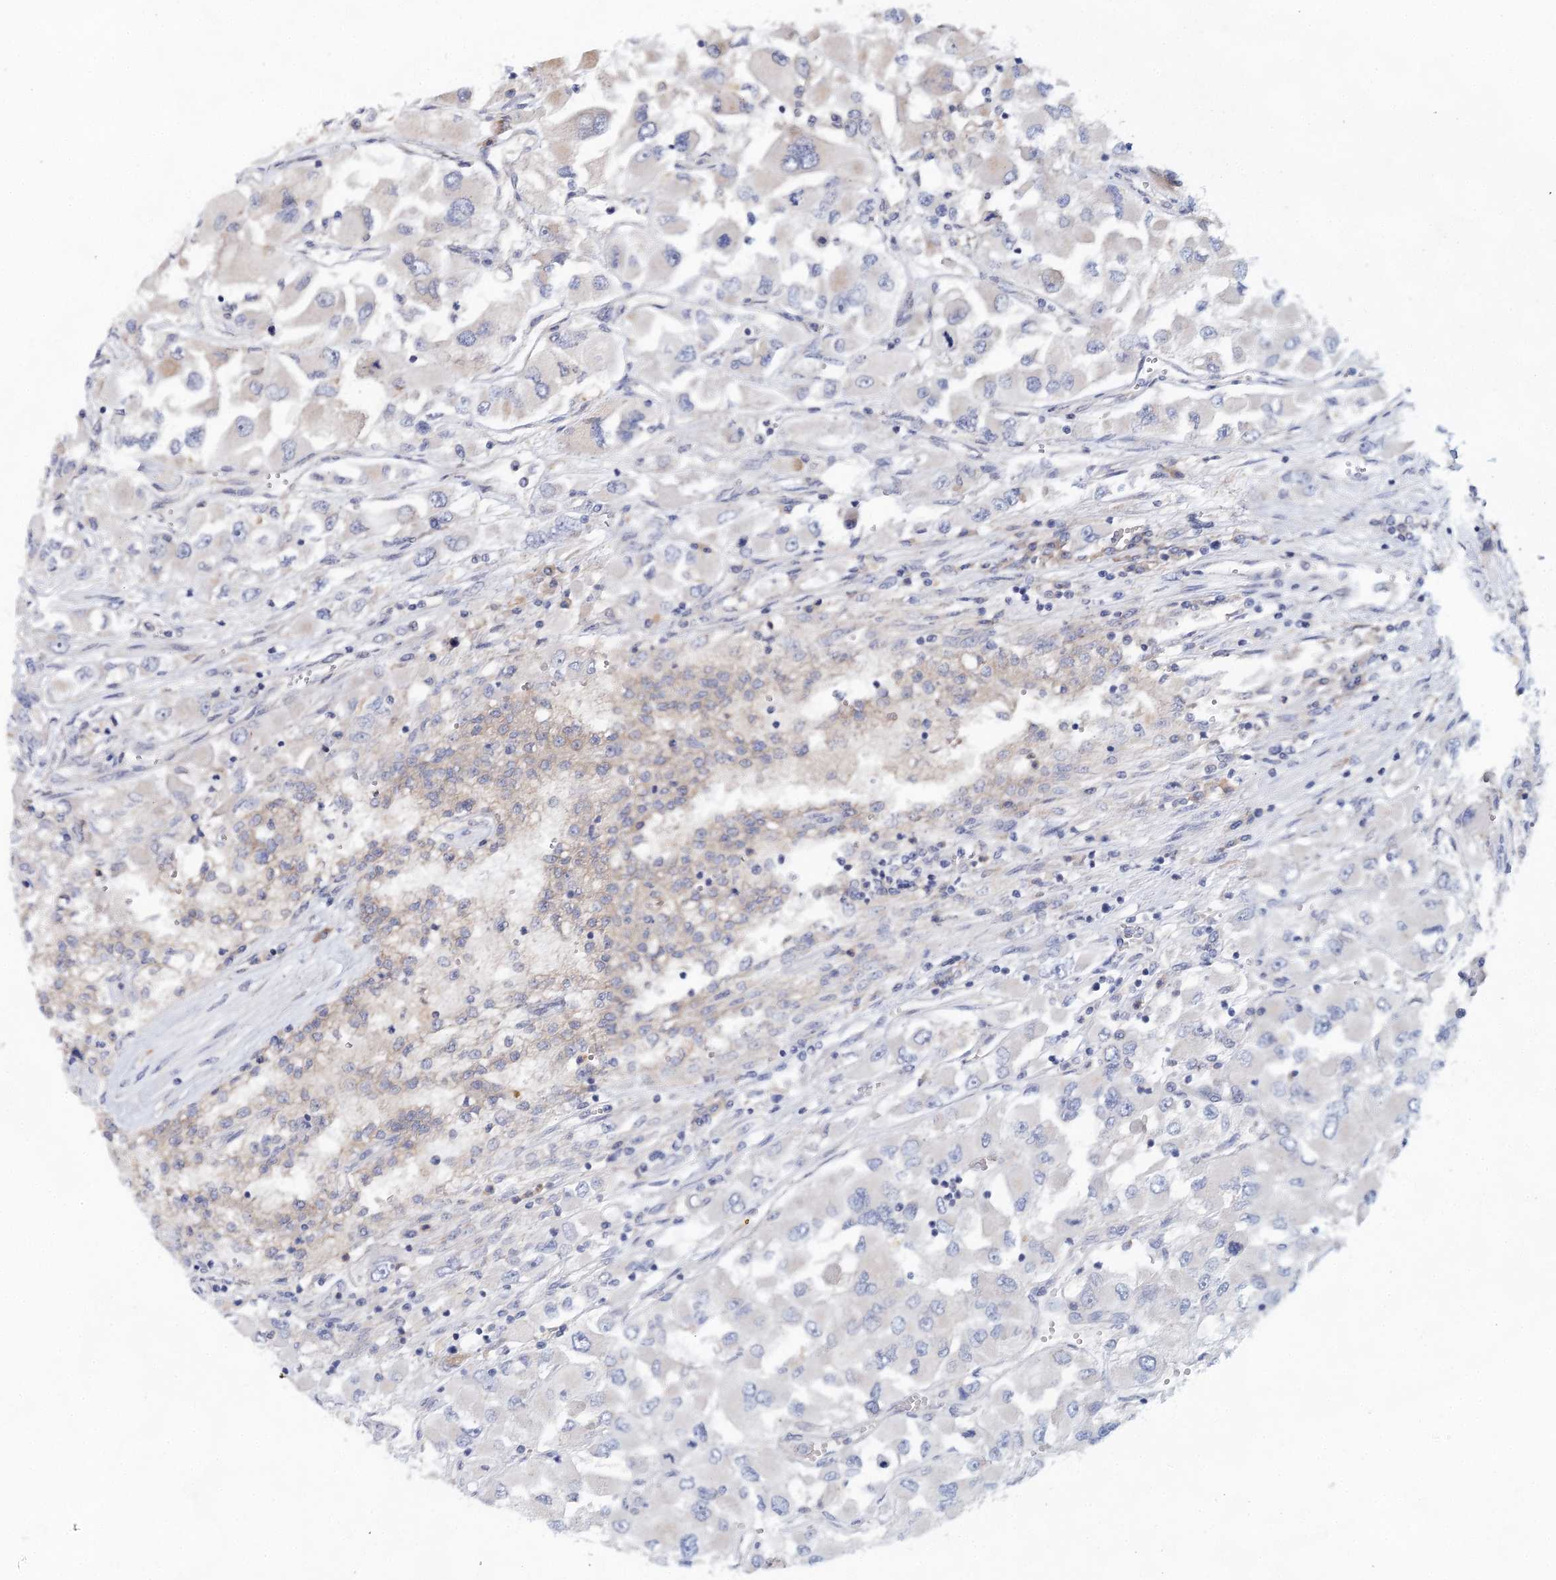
{"staining": {"intensity": "negative", "quantity": "none", "location": "none"}, "tissue": "renal cancer", "cell_type": "Tumor cells", "image_type": "cancer", "snomed": [{"axis": "morphology", "description": "Adenocarcinoma, NOS"}, {"axis": "topography", "description": "Kidney"}], "caption": "Tumor cells are negative for brown protein staining in adenocarcinoma (renal).", "gene": "BLTP1", "patient": {"sex": "female", "age": 52}}